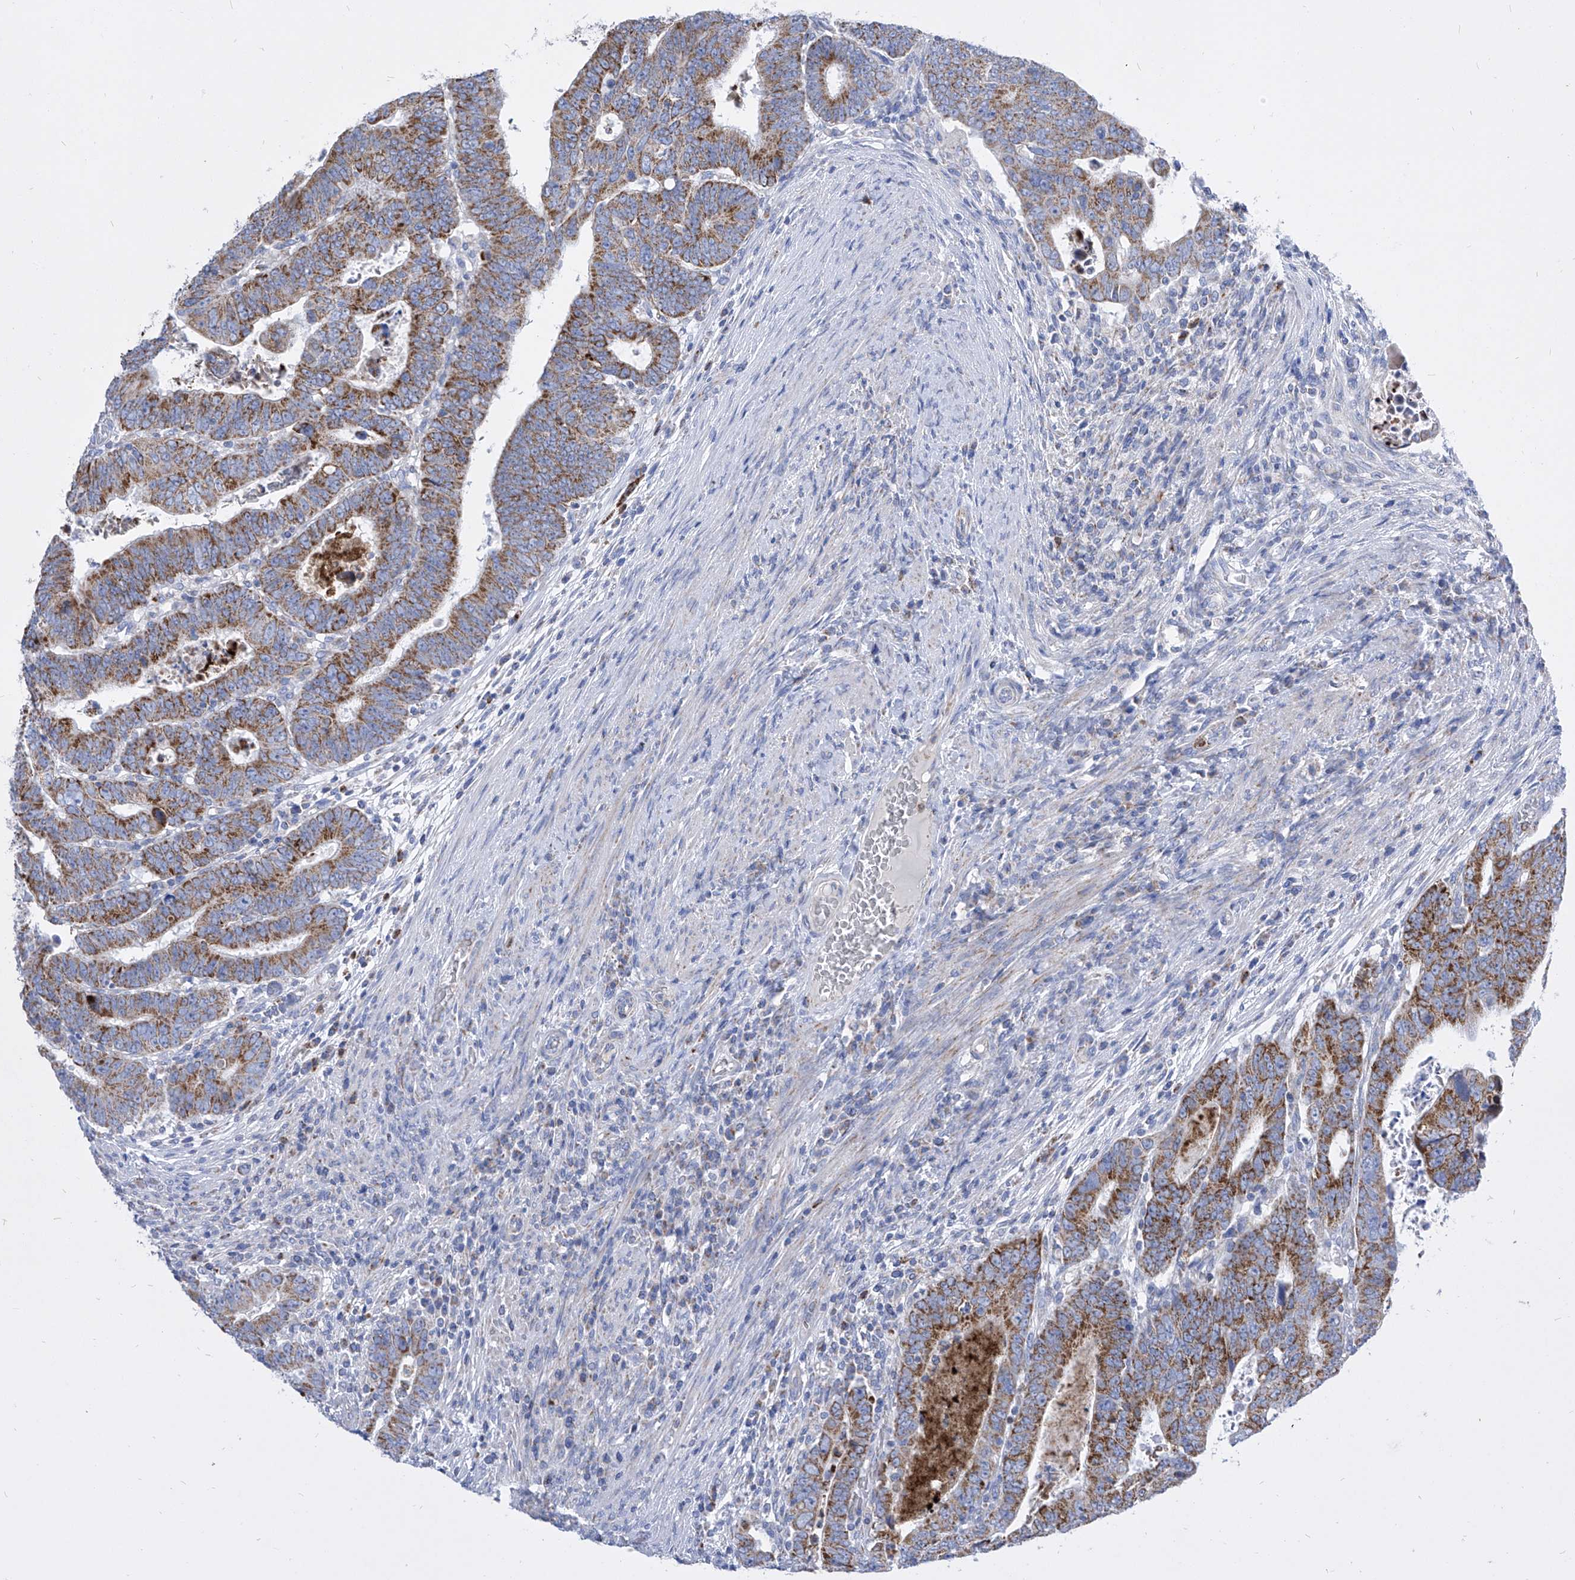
{"staining": {"intensity": "moderate", "quantity": ">75%", "location": "cytoplasmic/membranous"}, "tissue": "colorectal cancer", "cell_type": "Tumor cells", "image_type": "cancer", "snomed": [{"axis": "morphology", "description": "Normal tissue, NOS"}, {"axis": "morphology", "description": "Adenocarcinoma, NOS"}, {"axis": "topography", "description": "Rectum"}], "caption": "Human colorectal cancer (adenocarcinoma) stained with a protein marker exhibits moderate staining in tumor cells.", "gene": "COQ3", "patient": {"sex": "female", "age": 65}}